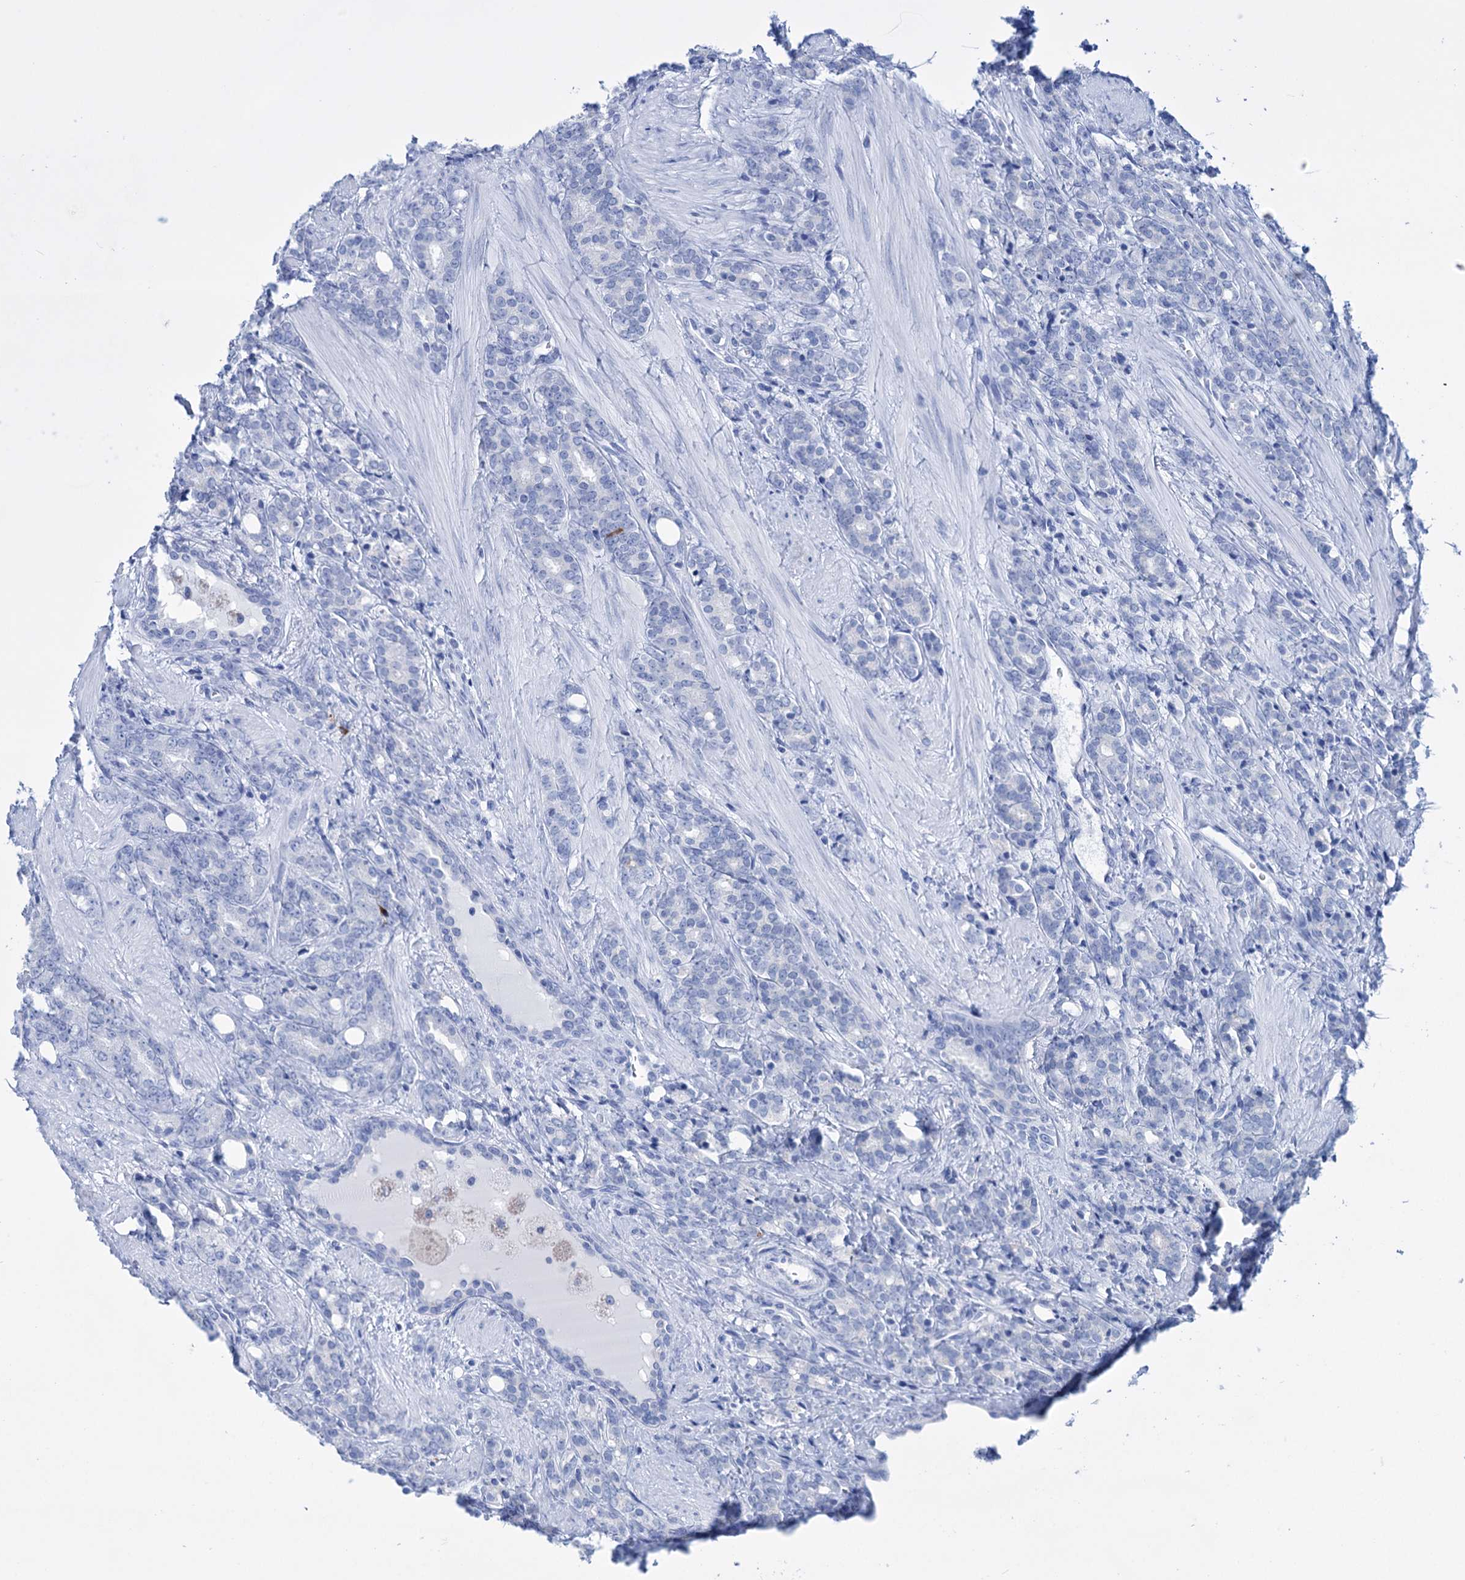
{"staining": {"intensity": "negative", "quantity": "none", "location": "none"}, "tissue": "prostate cancer", "cell_type": "Tumor cells", "image_type": "cancer", "snomed": [{"axis": "morphology", "description": "Adenocarcinoma, High grade"}, {"axis": "topography", "description": "Prostate"}], "caption": "Immunohistochemical staining of human prostate cancer reveals no significant staining in tumor cells.", "gene": "FBXW12", "patient": {"sex": "male", "age": 62}}